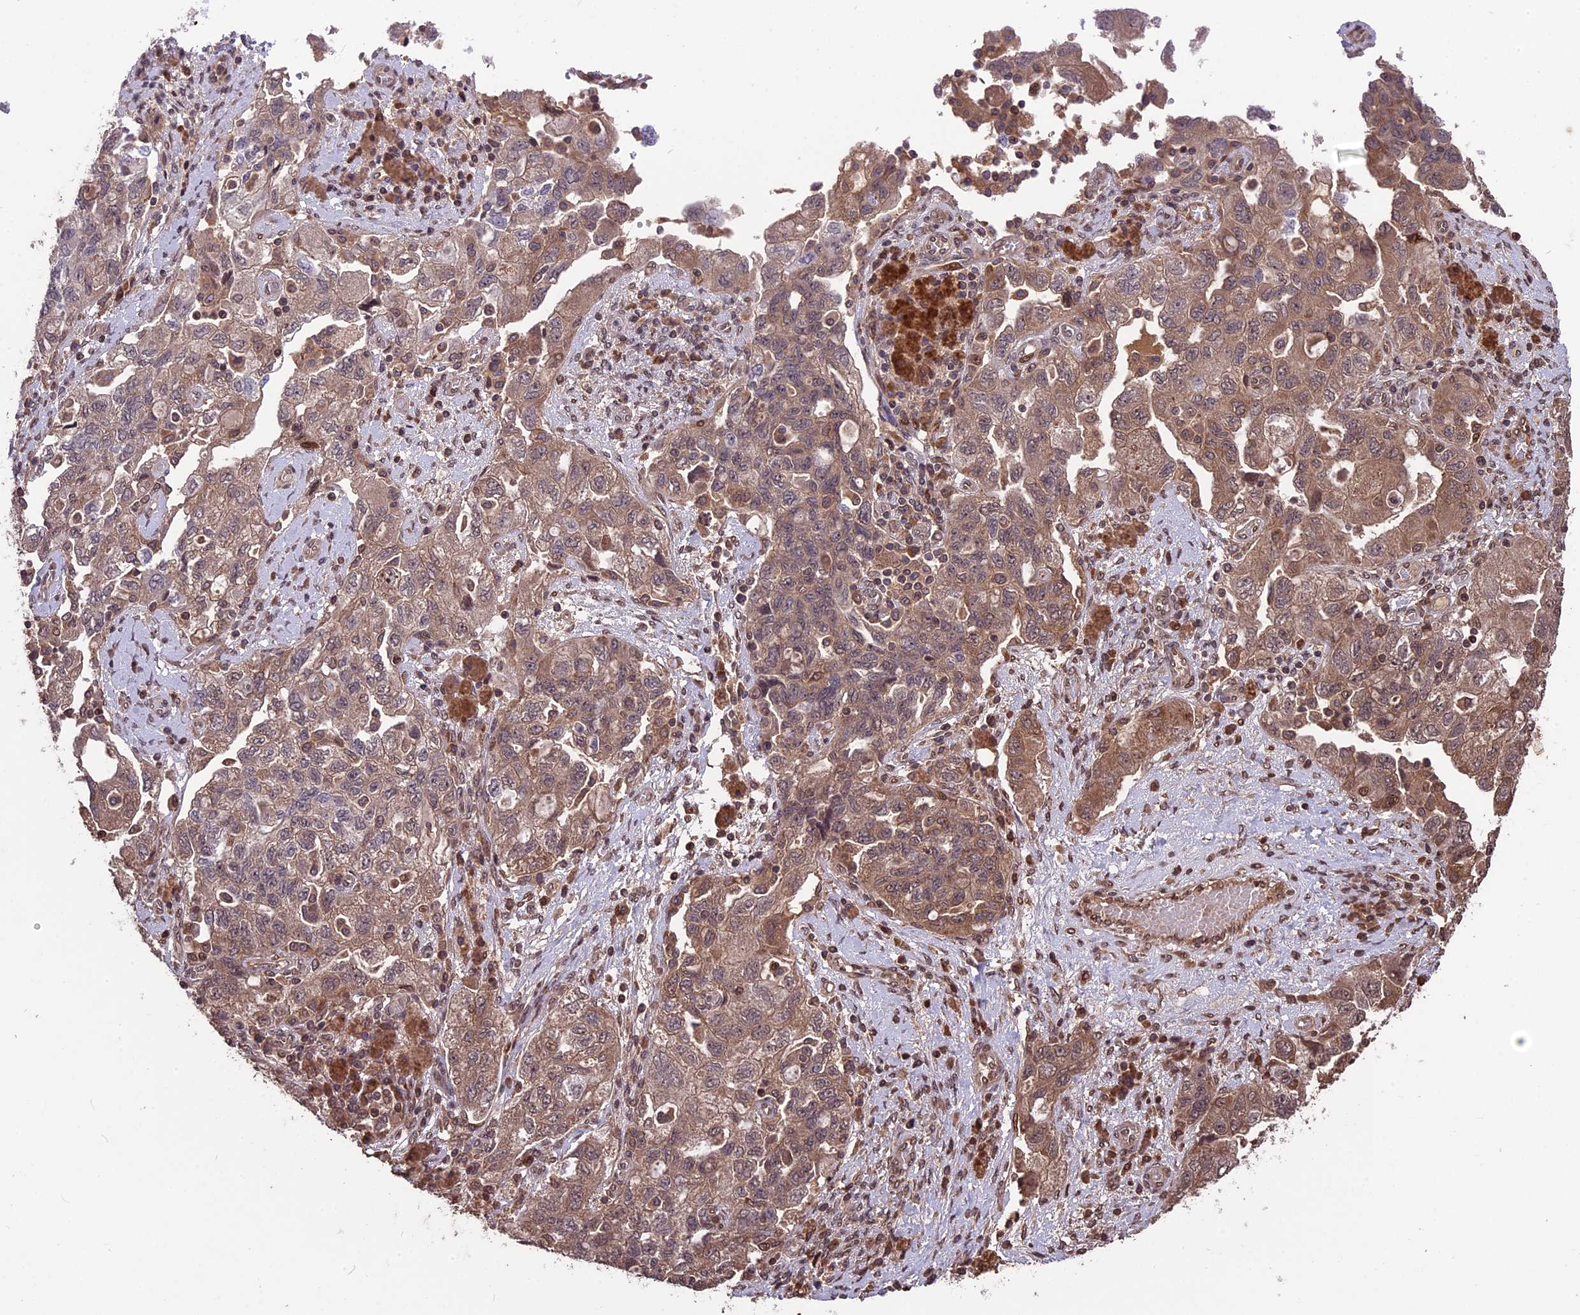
{"staining": {"intensity": "weak", "quantity": ">75%", "location": "cytoplasmic/membranous"}, "tissue": "ovarian cancer", "cell_type": "Tumor cells", "image_type": "cancer", "snomed": [{"axis": "morphology", "description": "Carcinoma, NOS"}, {"axis": "morphology", "description": "Cystadenocarcinoma, serous, NOS"}, {"axis": "topography", "description": "Ovary"}], "caption": "Tumor cells exhibit low levels of weak cytoplasmic/membranous staining in about >75% of cells in human ovarian cancer. Nuclei are stained in blue.", "gene": "ZNF598", "patient": {"sex": "female", "age": 69}}